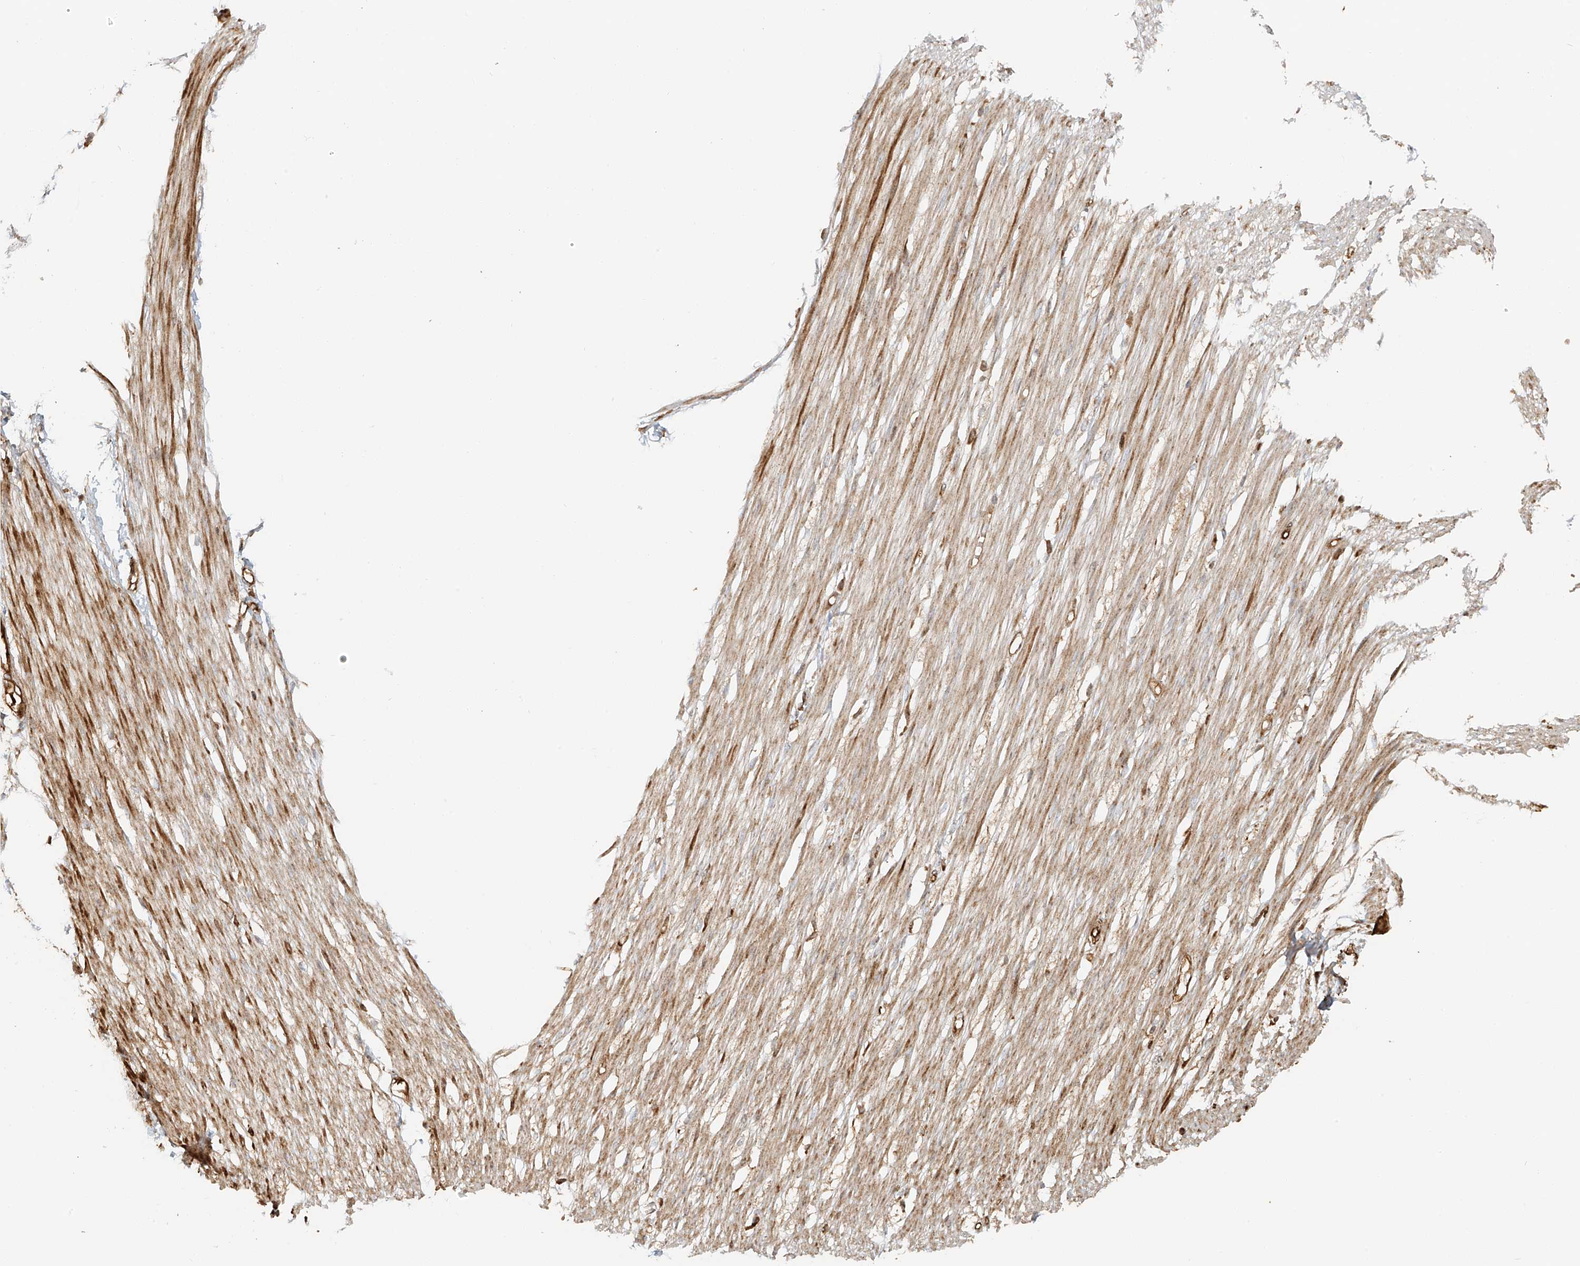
{"staining": {"intensity": "moderate", "quantity": "25%-75%", "location": "cytoplasmic/membranous"}, "tissue": "smooth muscle", "cell_type": "Smooth muscle cells", "image_type": "normal", "snomed": [{"axis": "morphology", "description": "Normal tissue, NOS"}, {"axis": "morphology", "description": "Adenocarcinoma, NOS"}, {"axis": "topography", "description": "Colon"}, {"axis": "topography", "description": "Peripheral nerve tissue"}], "caption": "Smooth muscle cells show moderate cytoplasmic/membranous expression in approximately 25%-75% of cells in normal smooth muscle. The staining is performed using DAB brown chromogen to label protein expression. The nuclei are counter-stained blue using hematoxylin.", "gene": "MIPEP", "patient": {"sex": "male", "age": 14}}